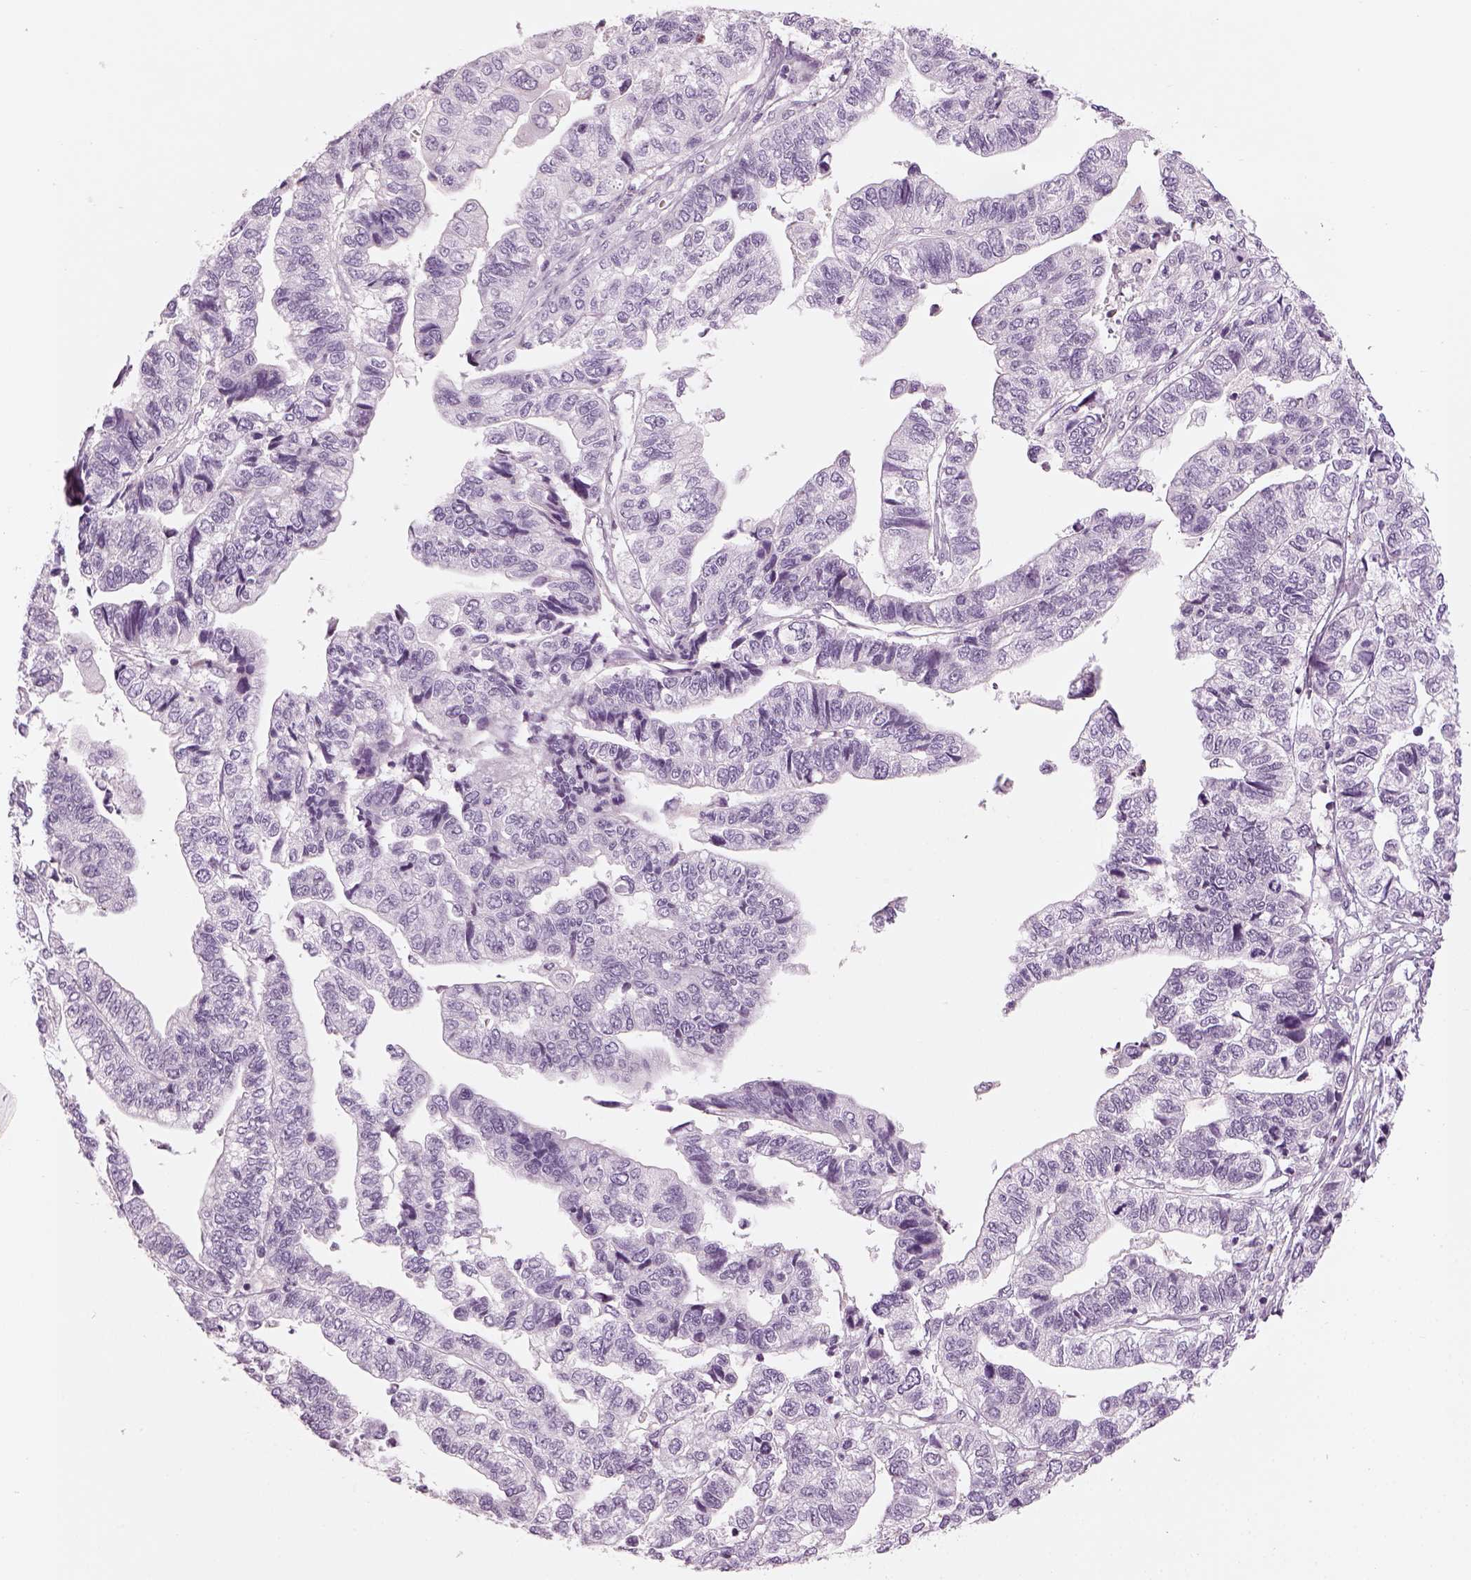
{"staining": {"intensity": "negative", "quantity": "none", "location": "none"}, "tissue": "stomach cancer", "cell_type": "Tumor cells", "image_type": "cancer", "snomed": [{"axis": "morphology", "description": "Adenocarcinoma, NOS"}, {"axis": "topography", "description": "Stomach, upper"}], "caption": "Immunohistochemistry image of neoplastic tissue: human stomach cancer (adenocarcinoma) stained with DAB demonstrates no significant protein expression in tumor cells.", "gene": "PABPC1L2B", "patient": {"sex": "female", "age": 67}}